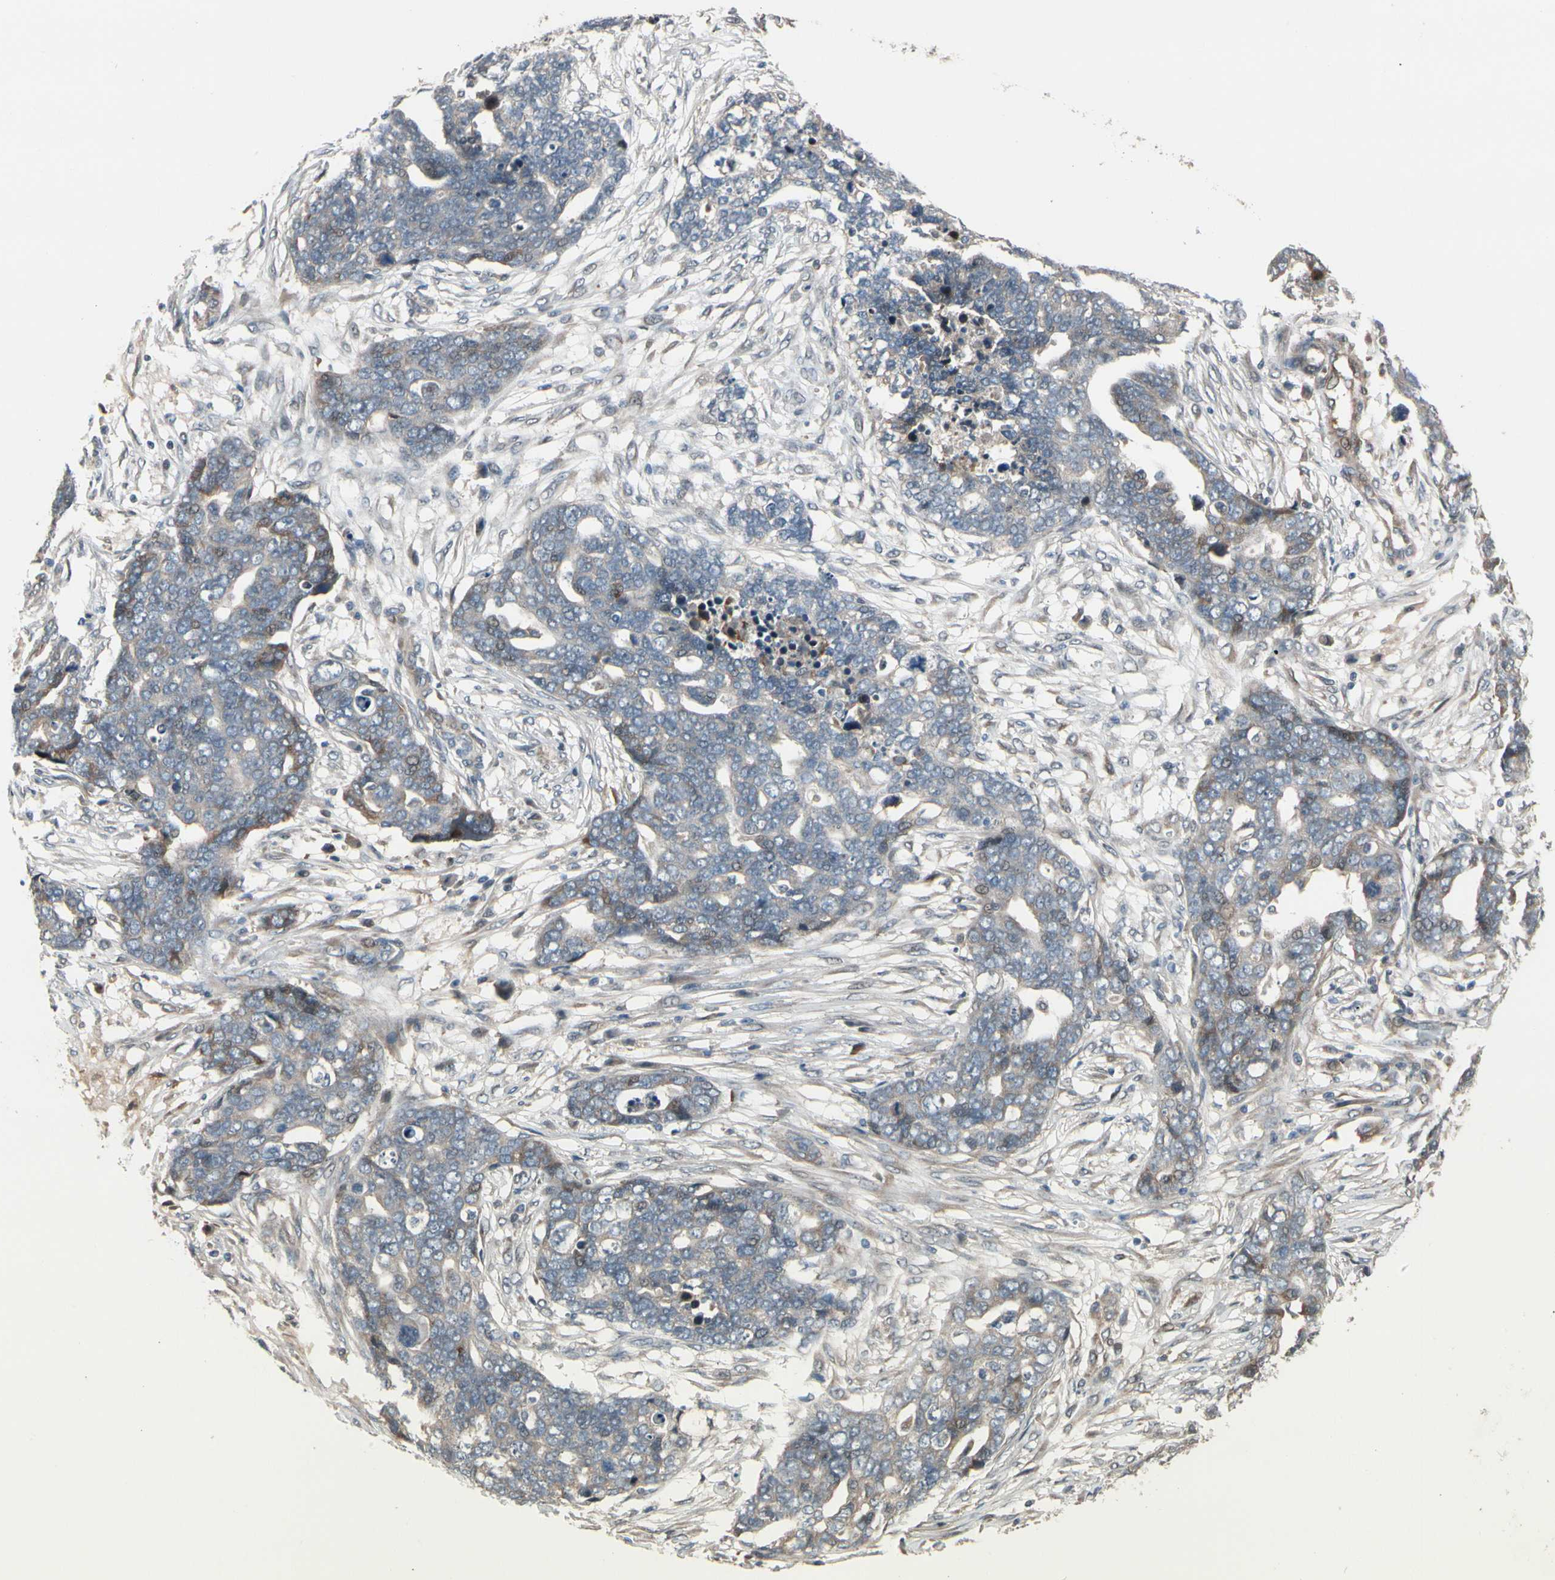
{"staining": {"intensity": "weak", "quantity": "25%-75%", "location": "cytoplasmic/membranous,nuclear"}, "tissue": "ovarian cancer", "cell_type": "Tumor cells", "image_type": "cancer", "snomed": [{"axis": "morphology", "description": "Normal tissue, NOS"}, {"axis": "morphology", "description": "Cystadenocarcinoma, serous, NOS"}, {"axis": "topography", "description": "Fallopian tube"}, {"axis": "topography", "description": "Ovary"}], "caption": "Ovarian cancer (serous cystadenocarcinoma) stained for a protein (brown) exhibits weak cytoplasmic/membranous and nuclear positive positivity in about 25%-75% of tumor cells.", "gene": "SNX29", "patient": {"sex": "female", "age": 56}}